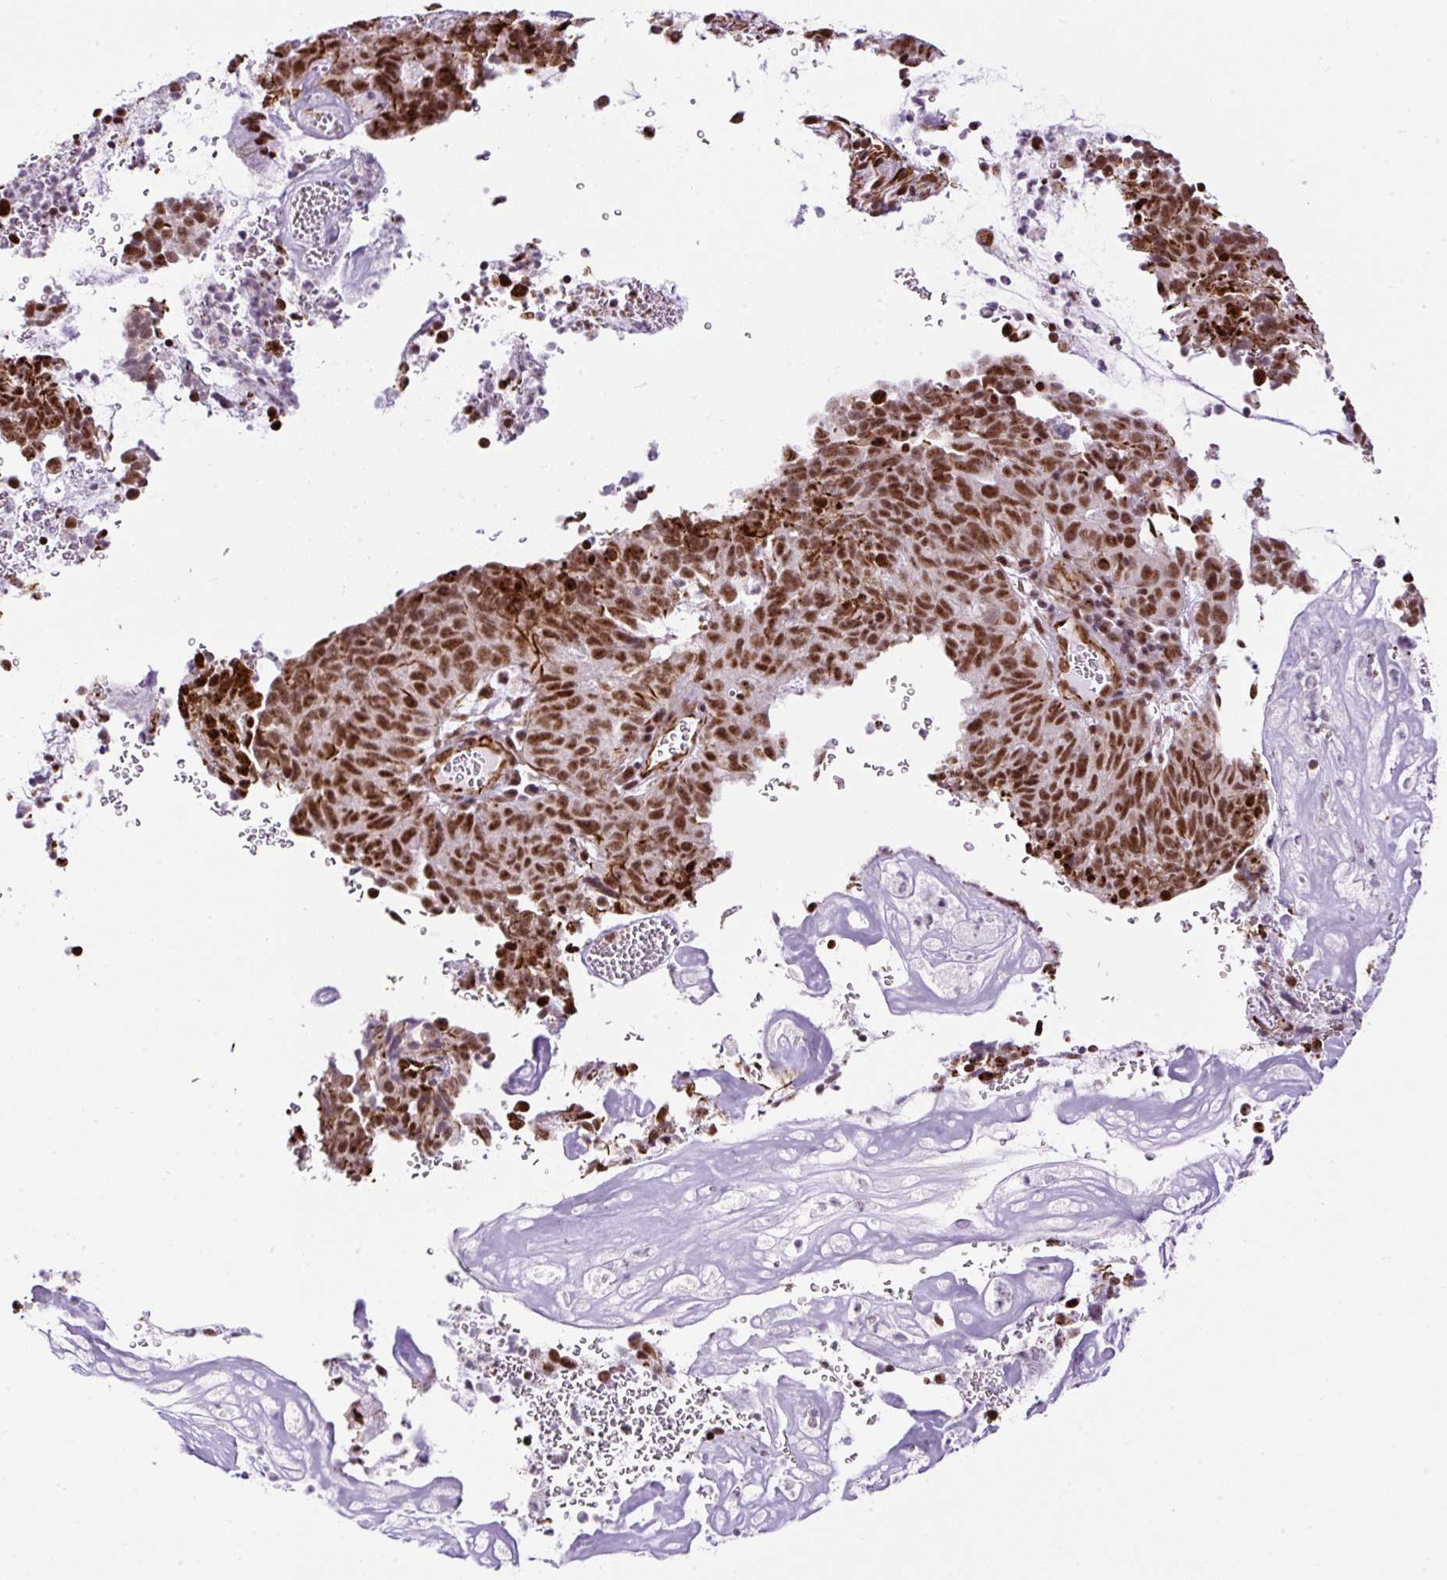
{"staining": {"intensity": "strong", "quantity": ">75%", "location": "nuclear"}, "tissue": "cervical cancer", "cell_type": "Tumor cells", "image_type": "cancer", "snomed": [{"axis": "morphology", "description": "Adenocarcinoma, NOS"}, {"axis": "topography", "description": "Cervix"}], "caption": "The histopathology image displays staining of adenocarcinoma (cervical), revealing strong nuclear protein staining (brown color) within tumor cells.", "gene": "LUC7L2", "patient": {"sex": "female", "age": 38}}